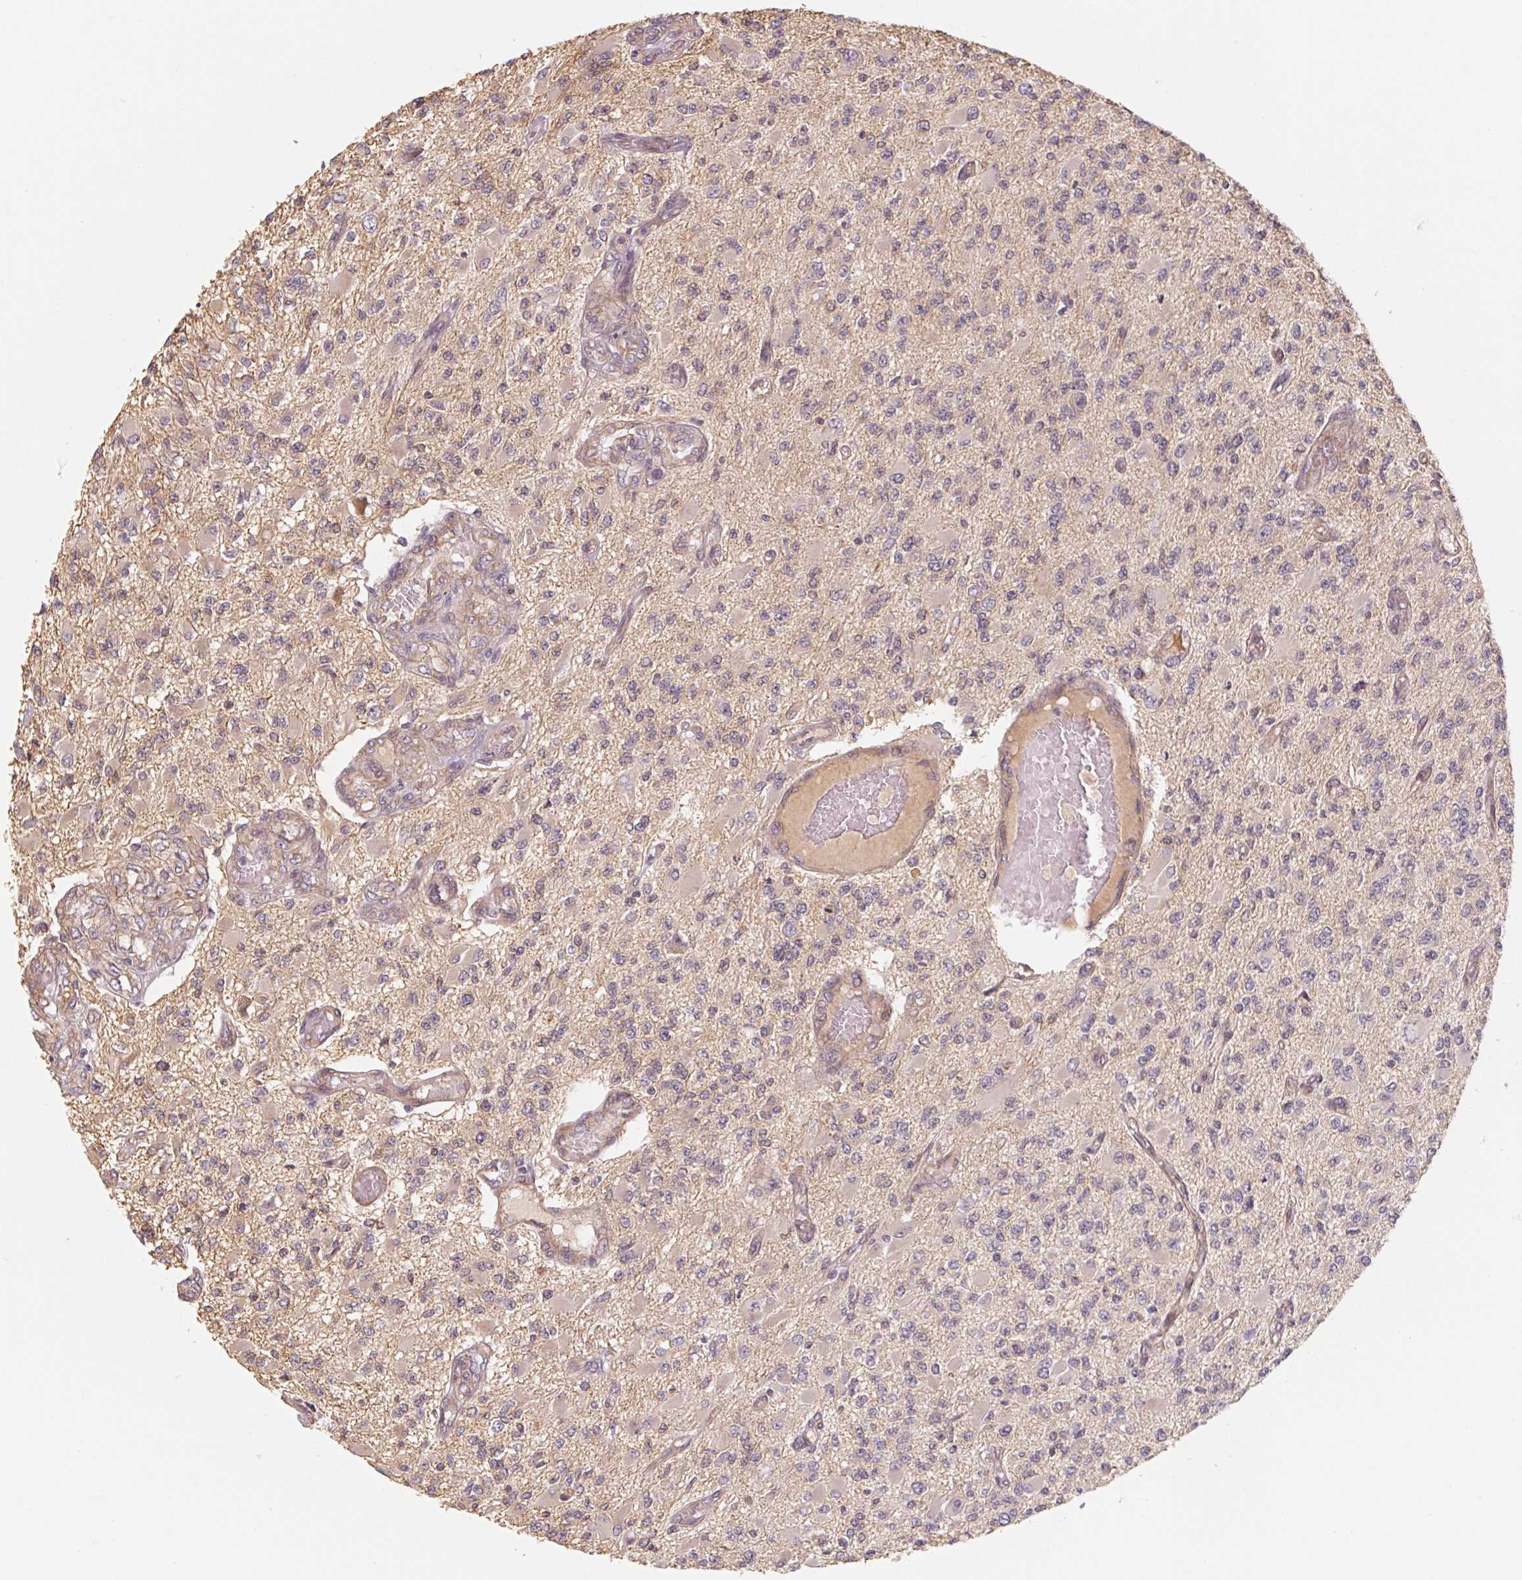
{"staining": {"intensity": "negative", "quantity": "none", "location": "none"}, "tissue": "glioma", "cell_type": "Tumor cells", "image_type": "cancer", "snomed": [{"axis": "morphology", "description": "Glioma, malignant, High grade"}, {"axis": "topography", "description": "Brain"}], "caption": "Immunohistochemistry (IHC) histopathology image of human glioma stained for a protein (brown), which displays no positivity in tumor cells.", "gene": "CCDC112", "patient": {"sex": "female", "age": 63}}